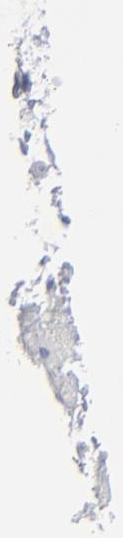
{"staining": {"intensity": "weak", "quantity": "<25%", "location": "cytoplasmic/membranous"}, "tissue": "esophagus", "cell_type": "Squamous epithelial cells", "image_type": "normal", "snomed": [{"axis": "morphology", "description": "Normal tissue, NOS"}, {"axis": "topography", "description": "Esophagus"}], "caption": "Immunohistochemistry histopathology image of benign esophagus: human esophagus stained with DAB demonstrates no significant protein staining in squamous epithelial cells.", "gene": "NUP88", "patient": {"sex": "female", "age": 61}}